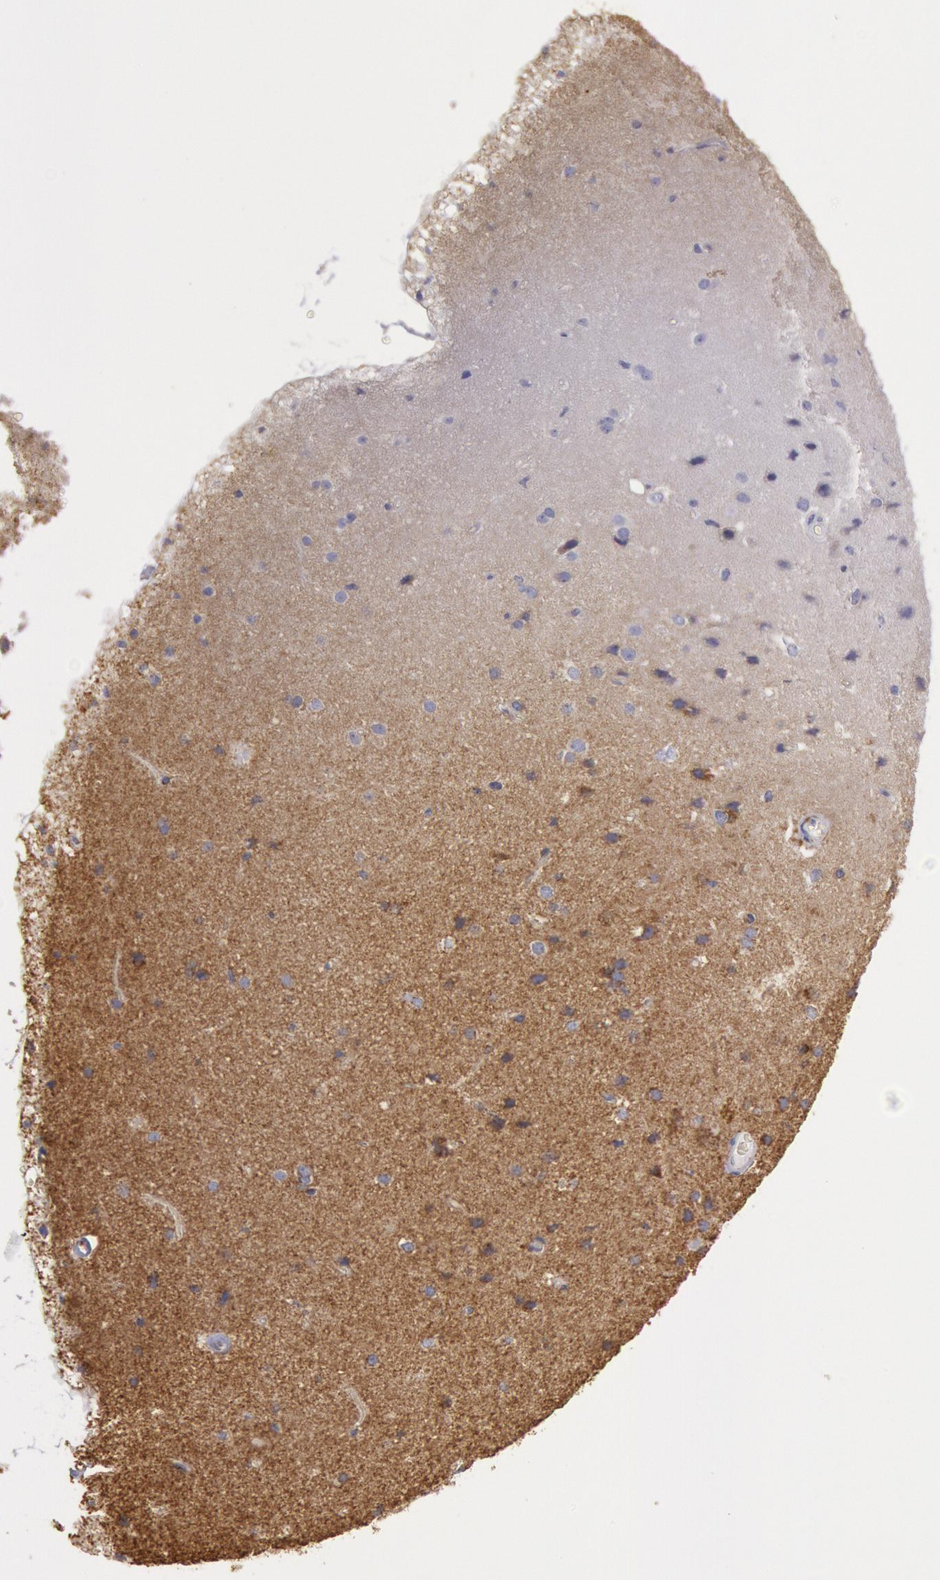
{"staining": {"intensity": "moderate", "quantity": ">75%", "location": "cytoplasmic/membranous"}, "tissue": "cerebral cortex", "cell_type": "Endothelial cells", "image_type": "normal", "snomed": [{"axis": "morphology", "description": "Normal tissue, NOS"}, {"axis": "morphology", "description": "Glioma, malignant, High grade"}, {"axis": "topography", "description": "Cerebral cortex"}], "caption": "A medium amount of moderate cytoplasmic/membranous staining is present in about >75% of endothelial cells in benign cerebral cortex.", "gene": "CYC1", "patient": {"sex": "male", "age": 77}}